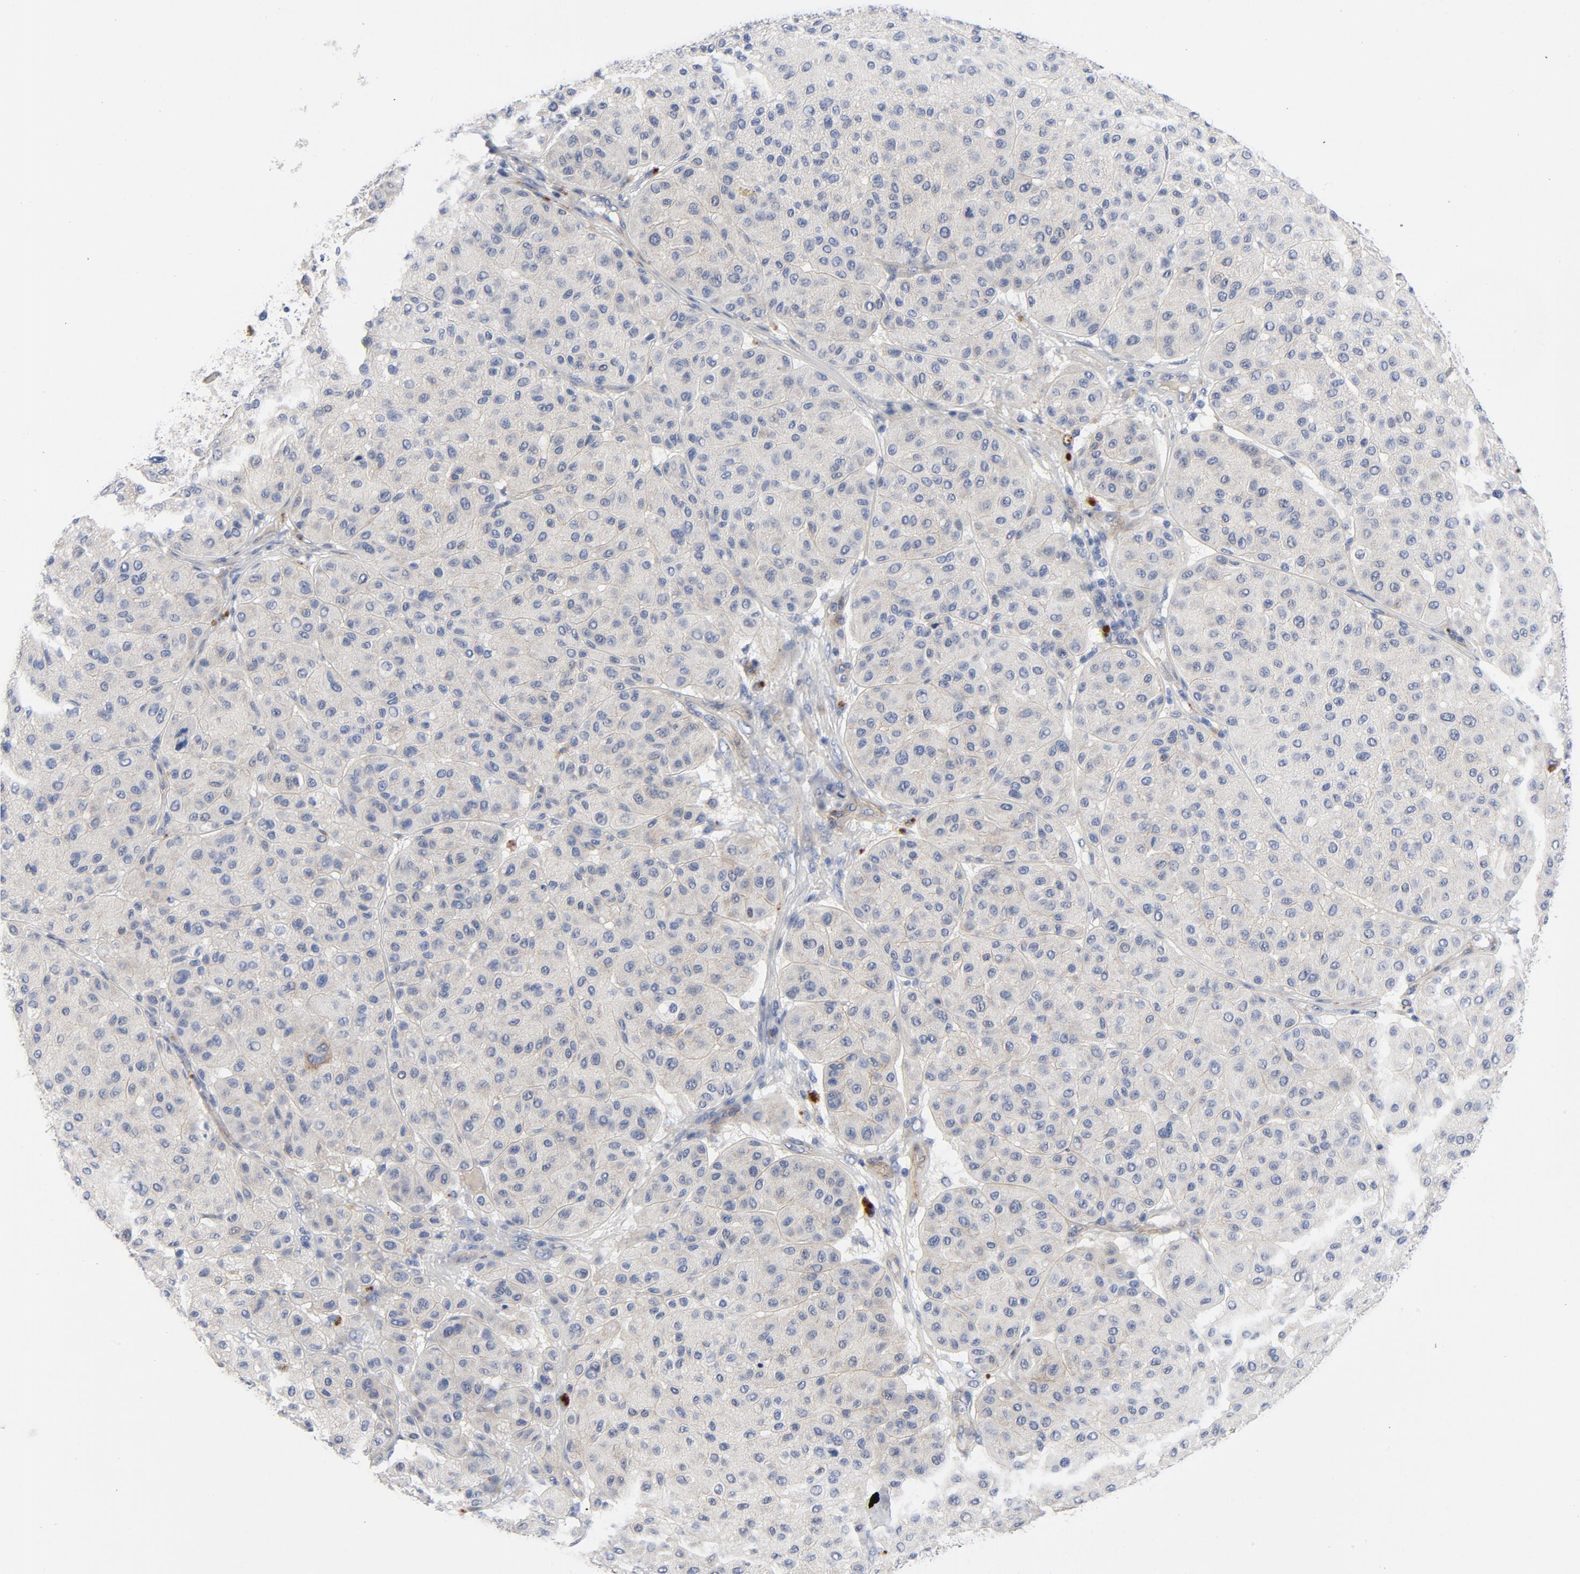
{"staining": {"intensity": "weak", "quantity": ">75%", "location": "cytoplasmic/membranous"}, "tissue": "melanoma", "cell_type": "Tumor cells", "image_type": "cancer", "snomed": [{"axis": "morphology", "description": "Normal tissue, NOS"}, {"axis": "morphology", "description": "Malignant melanoma, Metastatic site"}, {"axis": "topography", "description": "Skin"}], "caption": "Weak cytoplasmic/membranous expression for a protein is present in about >75% of tumor cells of malignant melanoma (metastatic site) using IHC.", "gene": "LAMC1", "patient": {"sex": "male", "age": 41}}